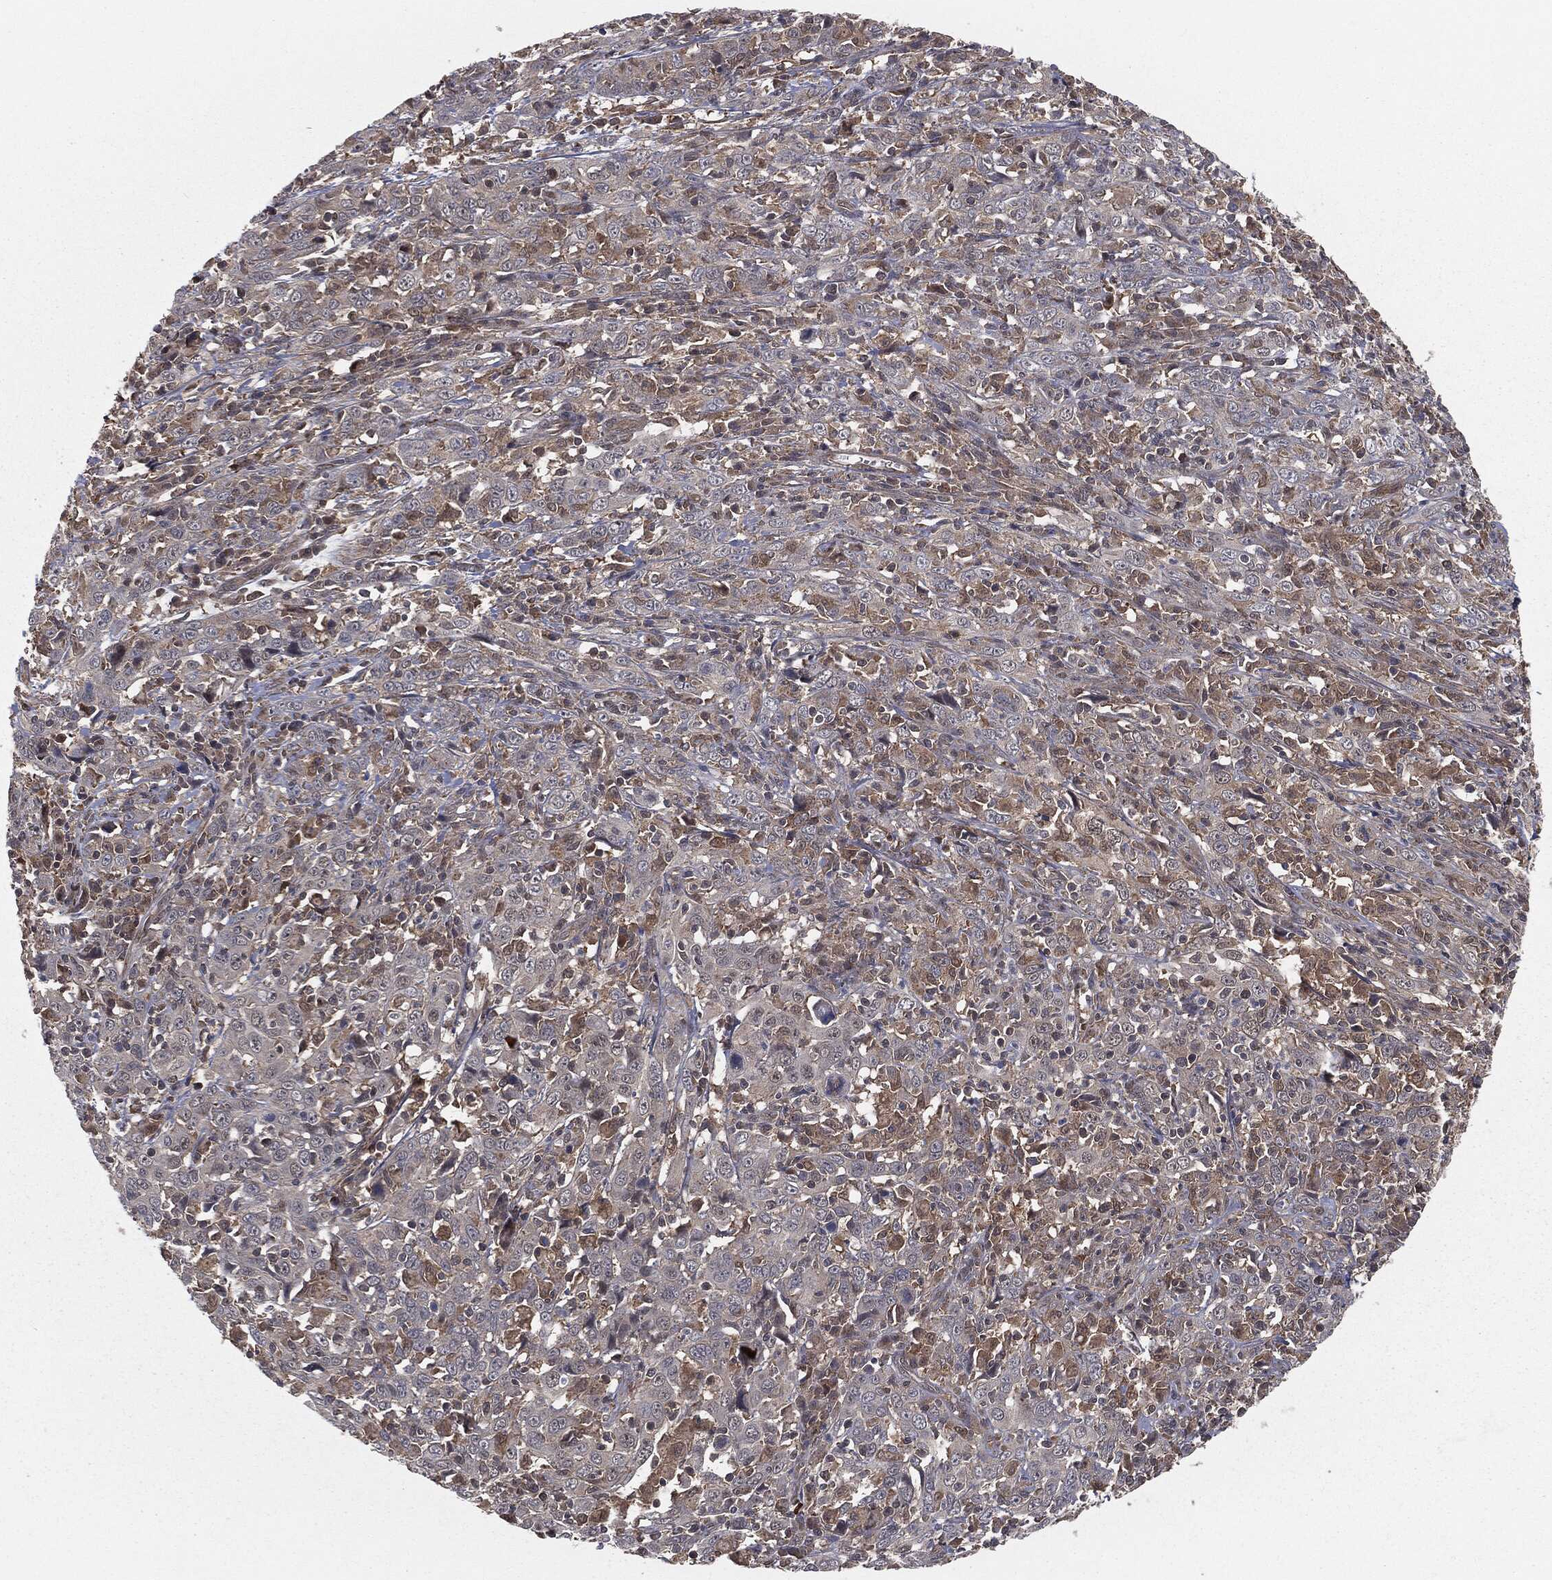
{"staining": {"intensity": "negative", "quantity": "none", "location": "none"}, "tissue": "cervical cancer", "cell_type": "Tumor cells", "image_type": "cancer", "snomed": [{"axis": "morphology", "description": "Squamous cell carcinoma, NOS"}, {"axis": "topography", "description": "Cervix"}], "caption": "The immunohistochemistry micrograph has no significant staining in tumor cells of cervical squamous cell carcinoma tissue. (DAB IHC, high magnification).", "gene": "FBXO7", "patient": {"sex": "female", "age": 46}}